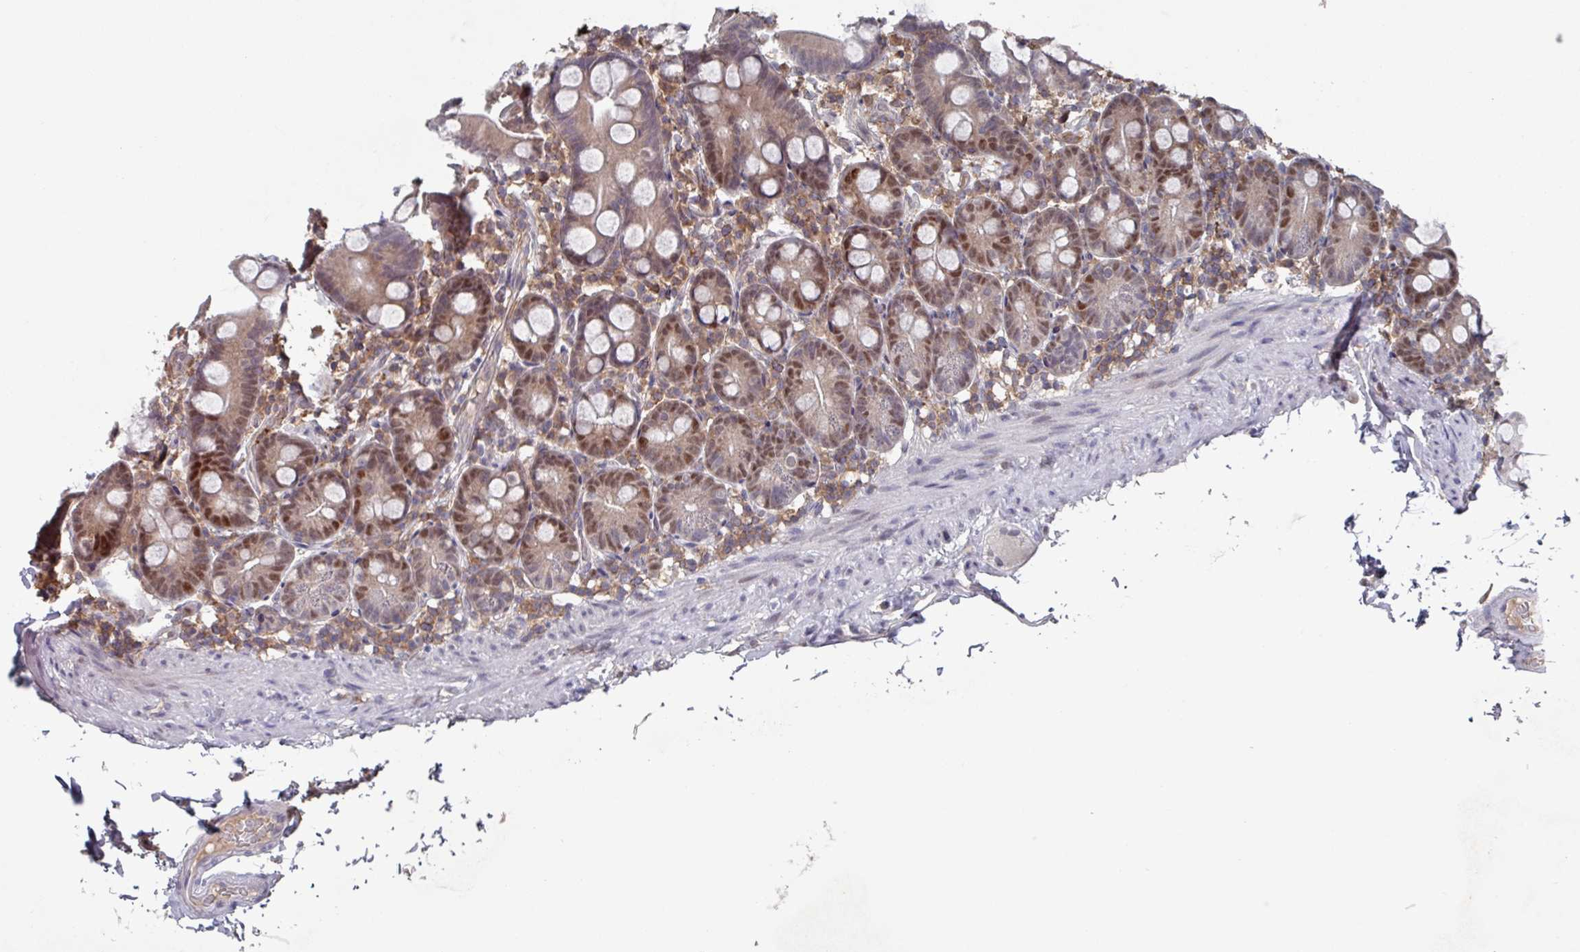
{"staining": {"intensity": "moderate", "quantity": "25%-75%", "location": "nuclear"}, "tissue": "small intestine", "cell_type": "Glandular cells", "image_type": "normal", "snomed": [{"axis": "morphology", "description": "Normal tissue, NOS"}, {"axis": "topography", "description": "Small intestine"}], "caption": "This micrograph reveals immunohistochemistry staining of normal human small intestine, with medium moderate nuclear expression in approximately 25%-75% of glandular cells.", "gene": "PRRX1", "patient": {"sex": "female", "age": 68}}